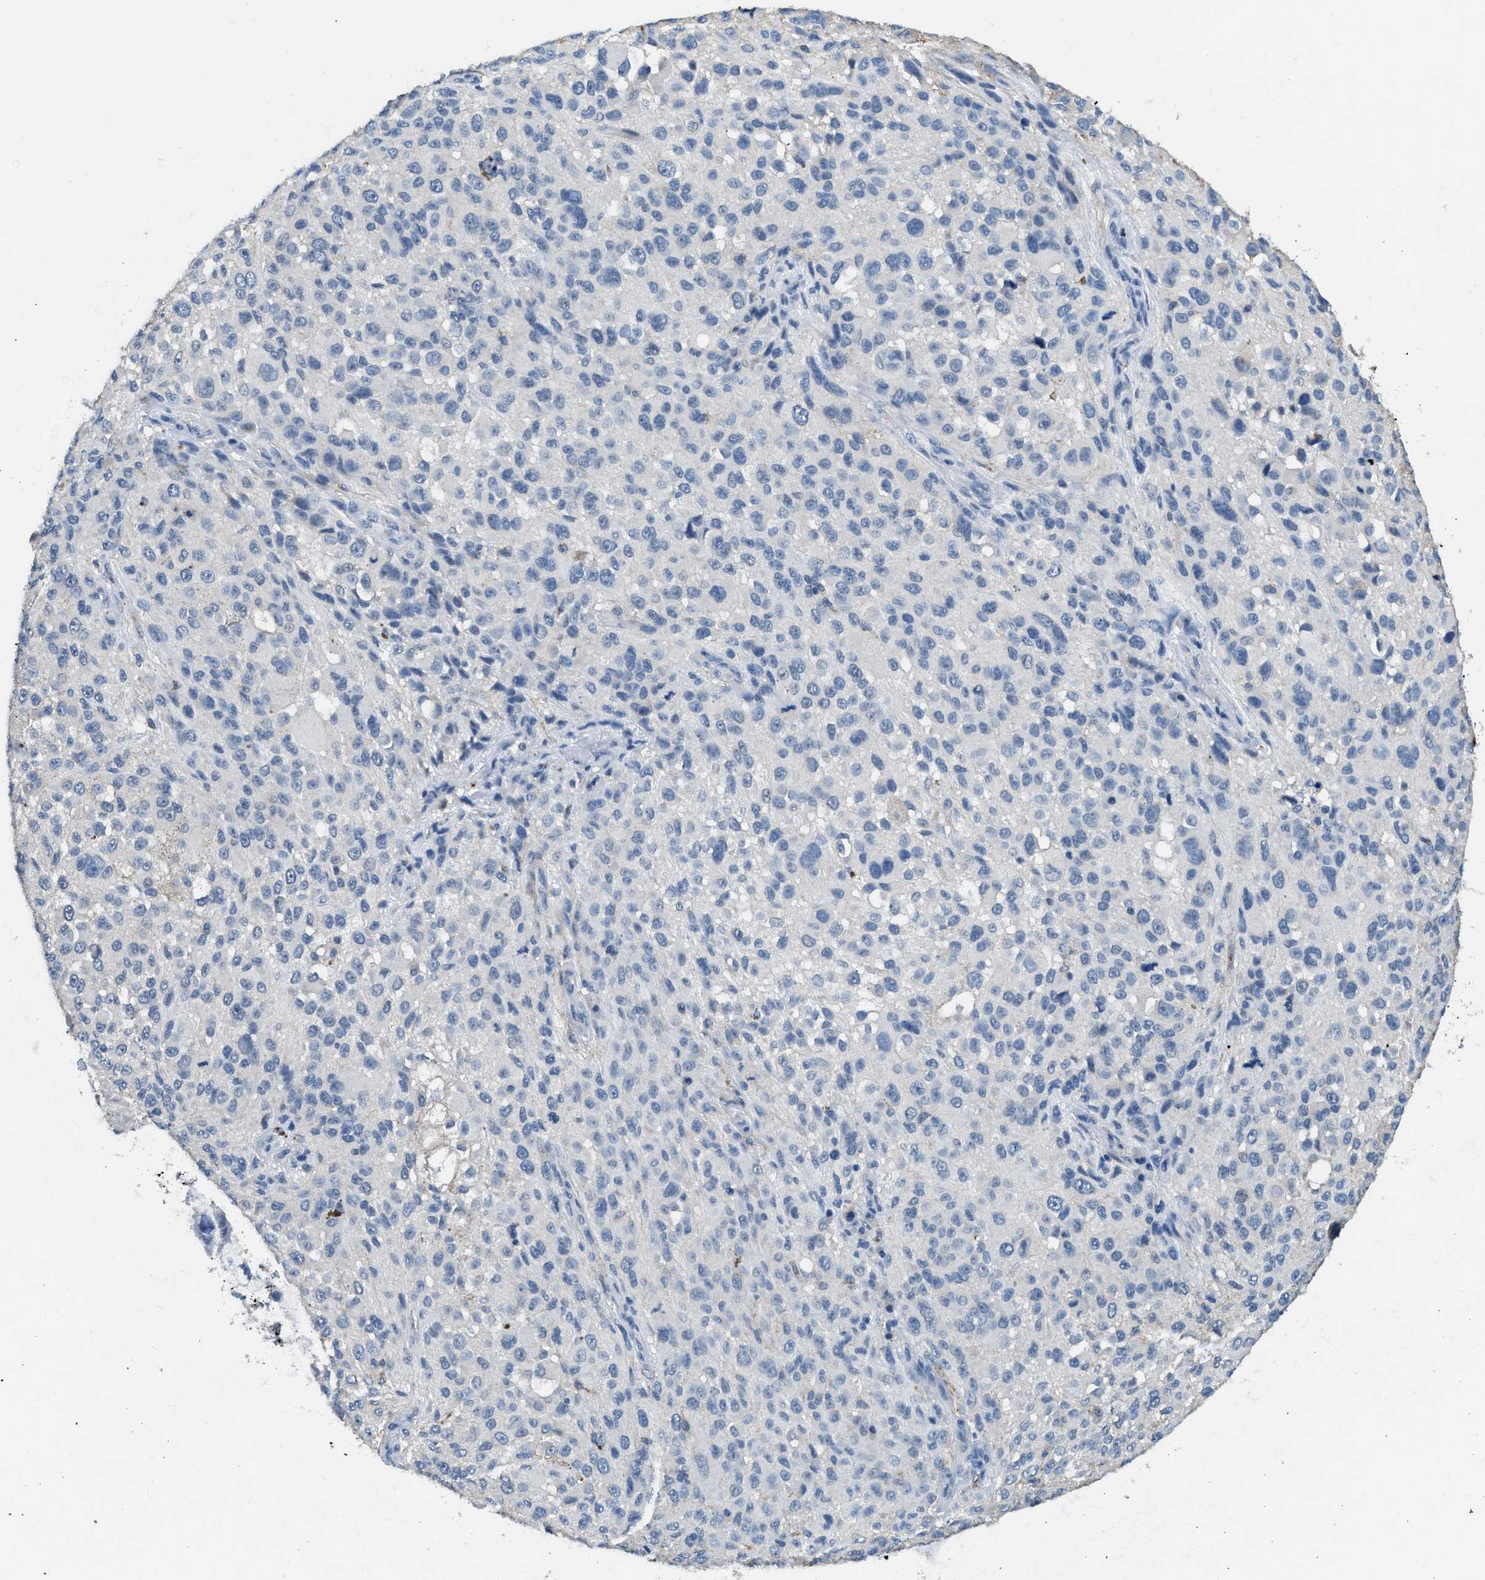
{"staining": {"intensity": "negative", "quantity": "none", "location": "none"}, "tissue": "melanoma", "cell_type": "Tumor cells", "image_type": "cancer", "snomed": [{"axis": "morphology", "description": "Necrosis, NOS"}, {"axis": "morphology", "description": "Malignant melanoma, NOS"}, {"axis": "topography", "description": "Skin"}], "caption": "Melanoma was stained to show a protein in brown. There is no significant staining in tumor cells.", "gene": "LRP1", "patient": {"sex": "female", "age": 87}}